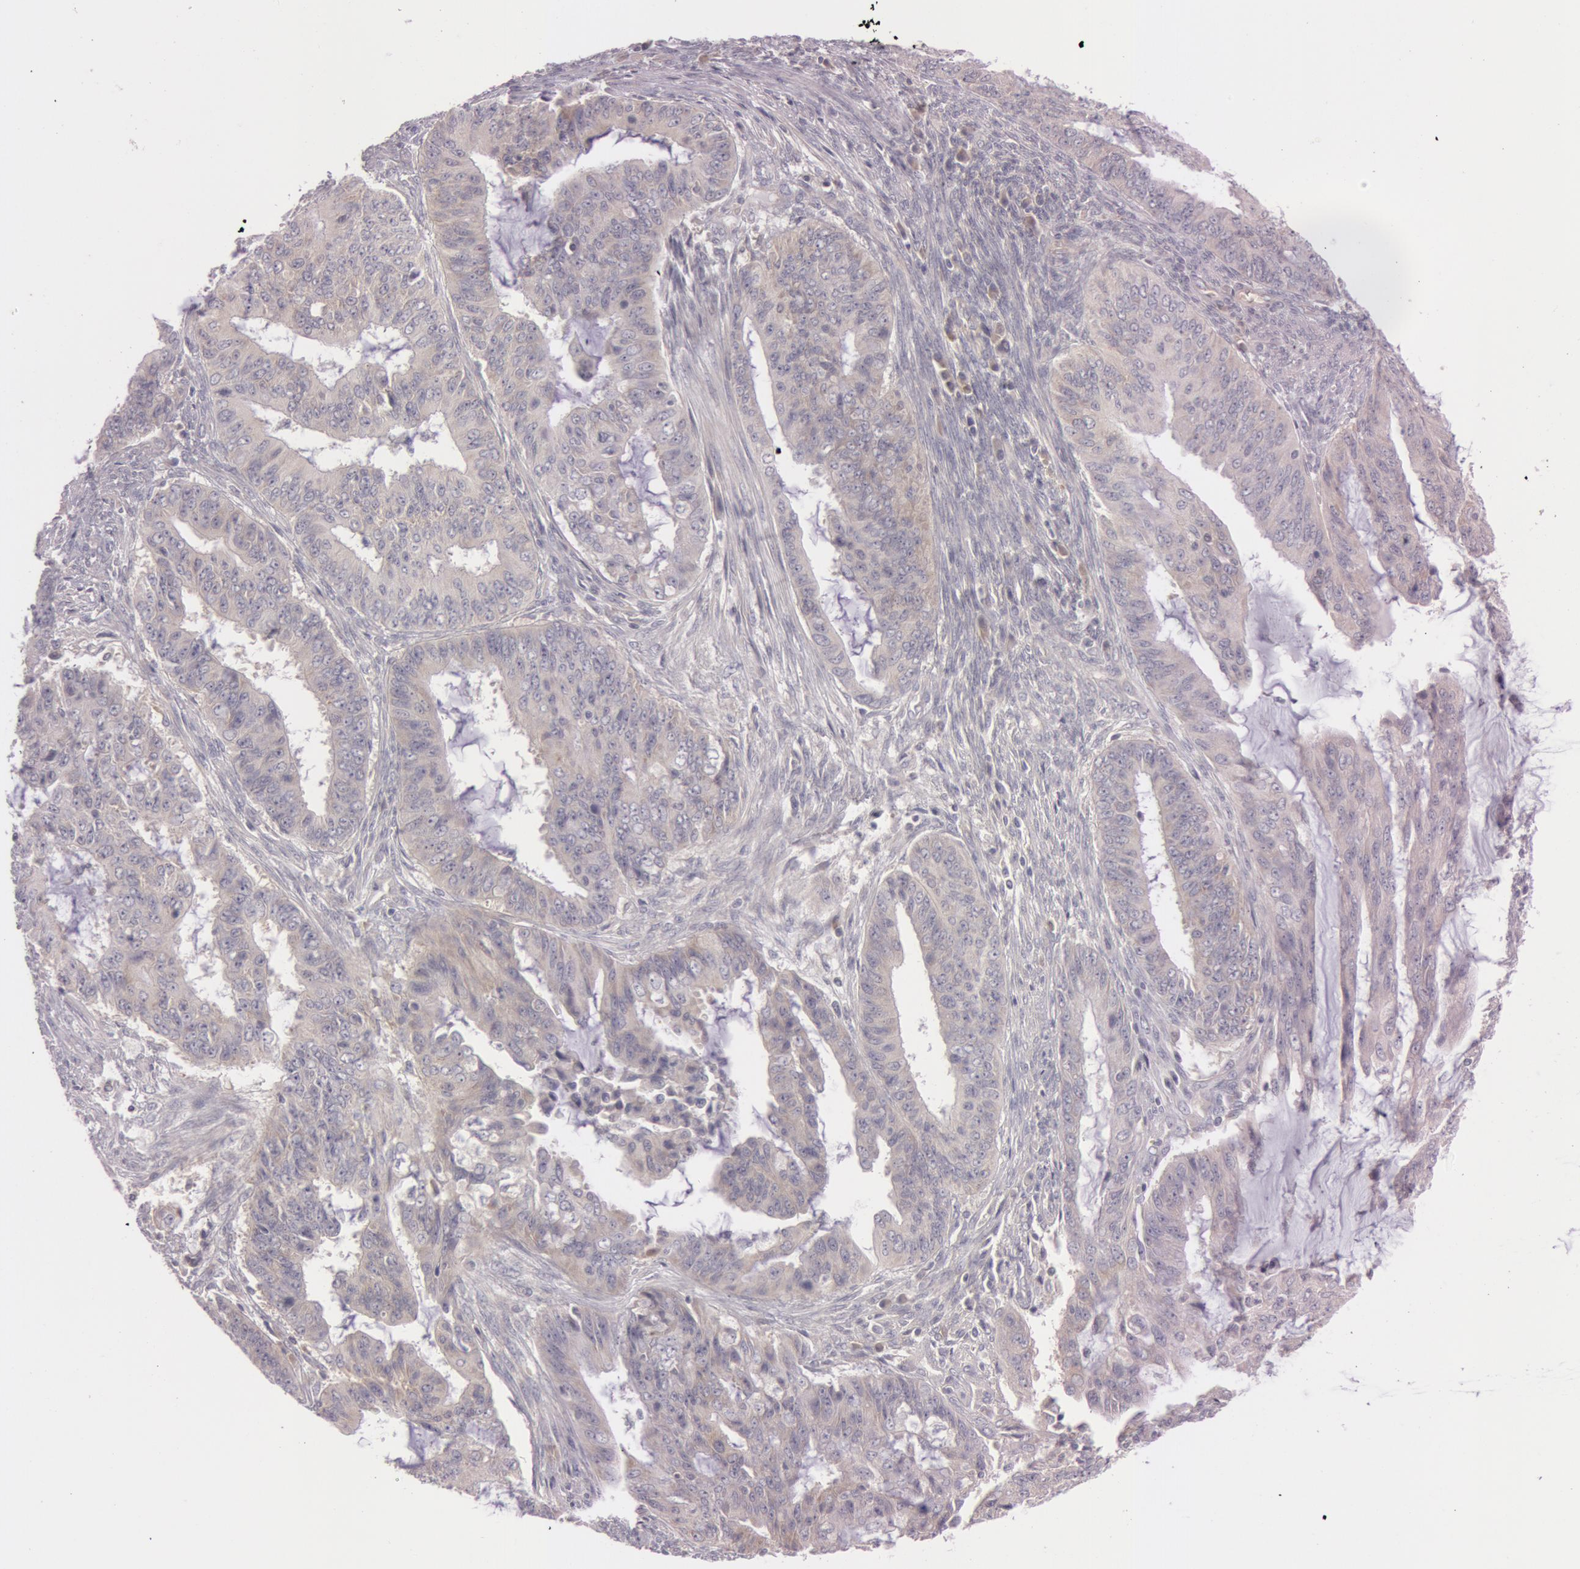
{"staining": {"intensity": "weak", "quantity": "<25%", "location": "cytoplasmic/membranous"}, "tissue": "endometrial cancer", "cell_type": "Tumor cells", "image_type": "cancer", "snomed": [{"axis": "morphology", "description": "Adenocarcinoma, NOS"}, {"axis": "topography", "description": "Endometrium"}], "caption": "An image of human endometrial cancer (adenocarcinoma) is negative for staining in tumor cells.", "gene": "RALGAPA1", "patient": {"sex": "female", "age": 75}}